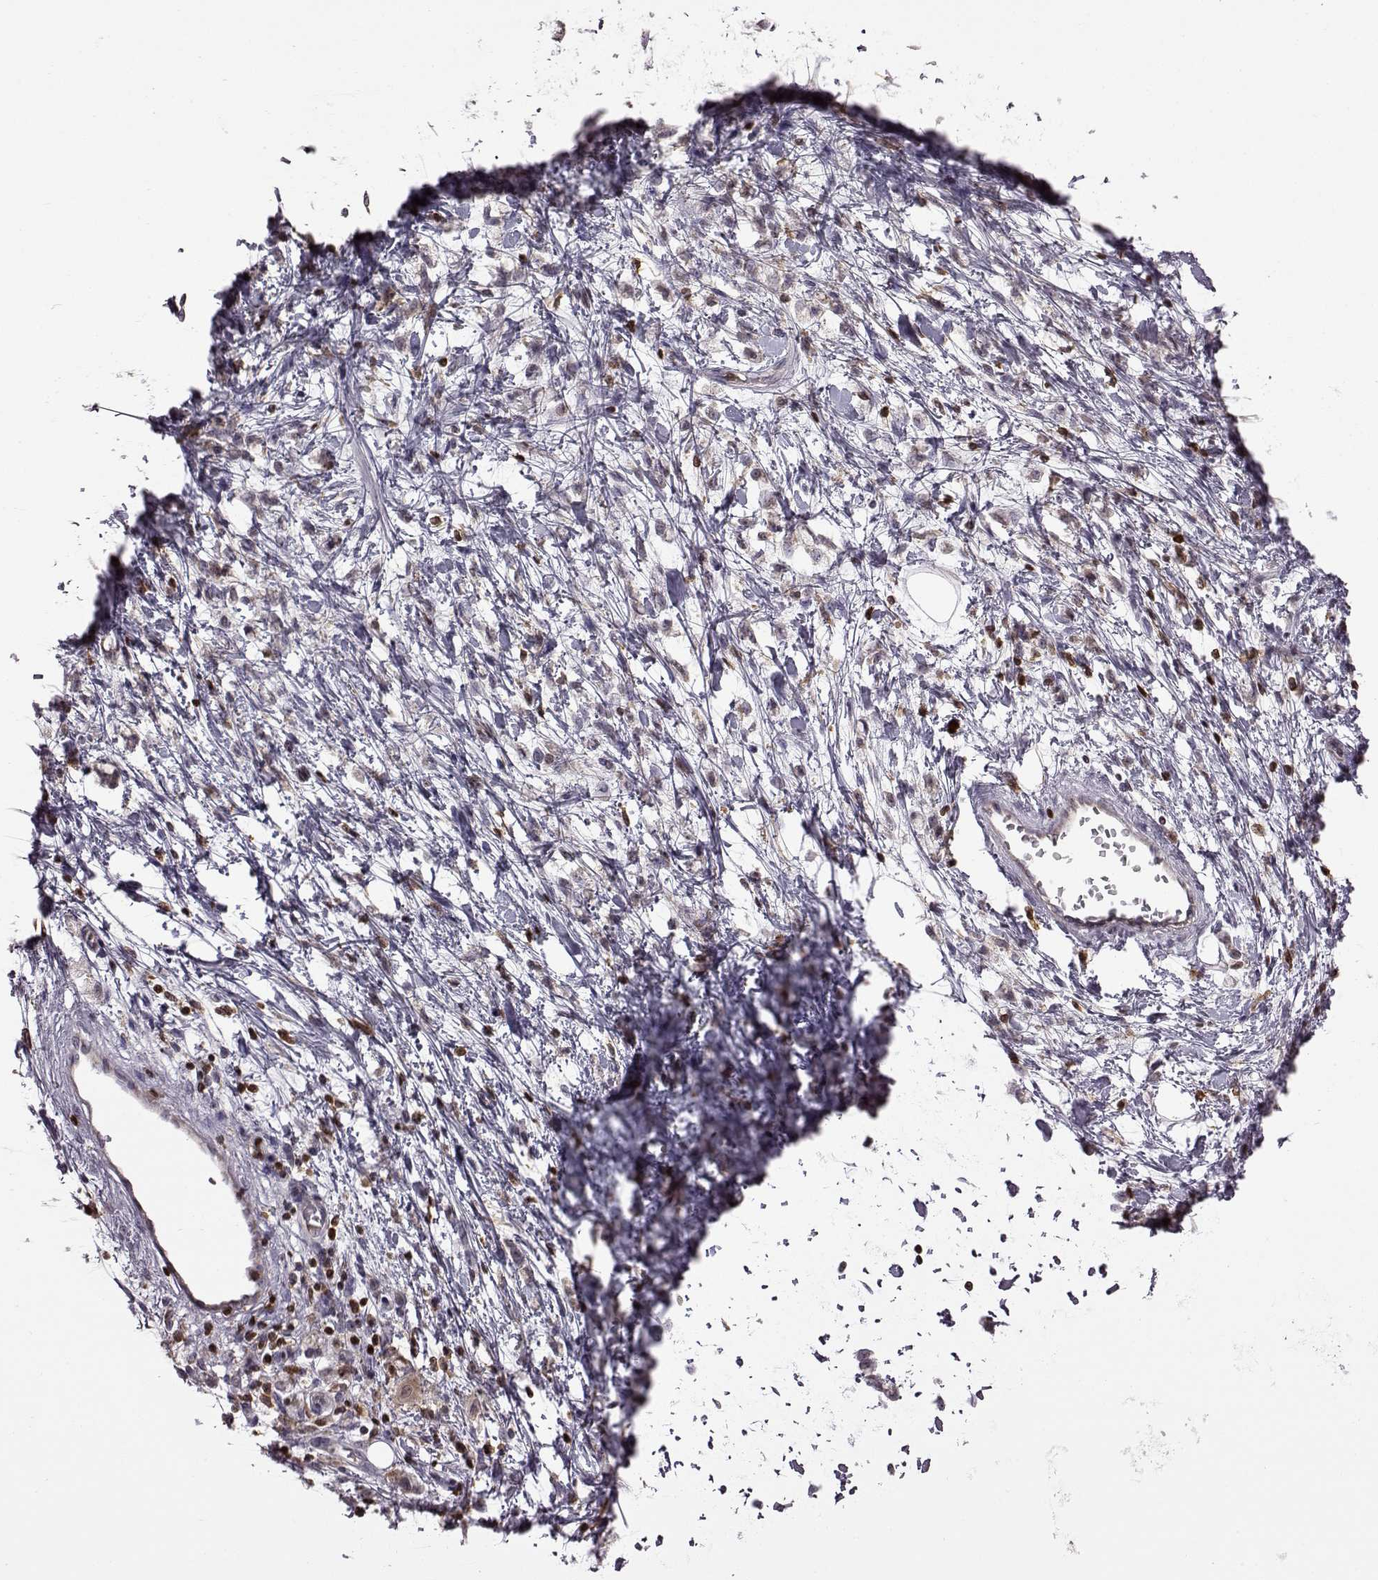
{"staining": {"intensity": "negative", "quantity": "none", "location": "none"}, "tissue": "stomach cancer", "cell_type": "Tumor cells", "image_type": "cancer", "snomed": [{"axis": "morphology", "description": "Adenocarcinoma, NOS"}, {"axis": "topography", "description": "Stomach"}], "caption": "Tumor cells are negative for brown protein staining in stomach adenocarcinoma. (Stains: DAB IHC with hematoxylin counter stain, Microscopy: brightfield microscopy at high magnification).", "gene": "DOK2", "patient": {"sex": "female", "age": 60}}